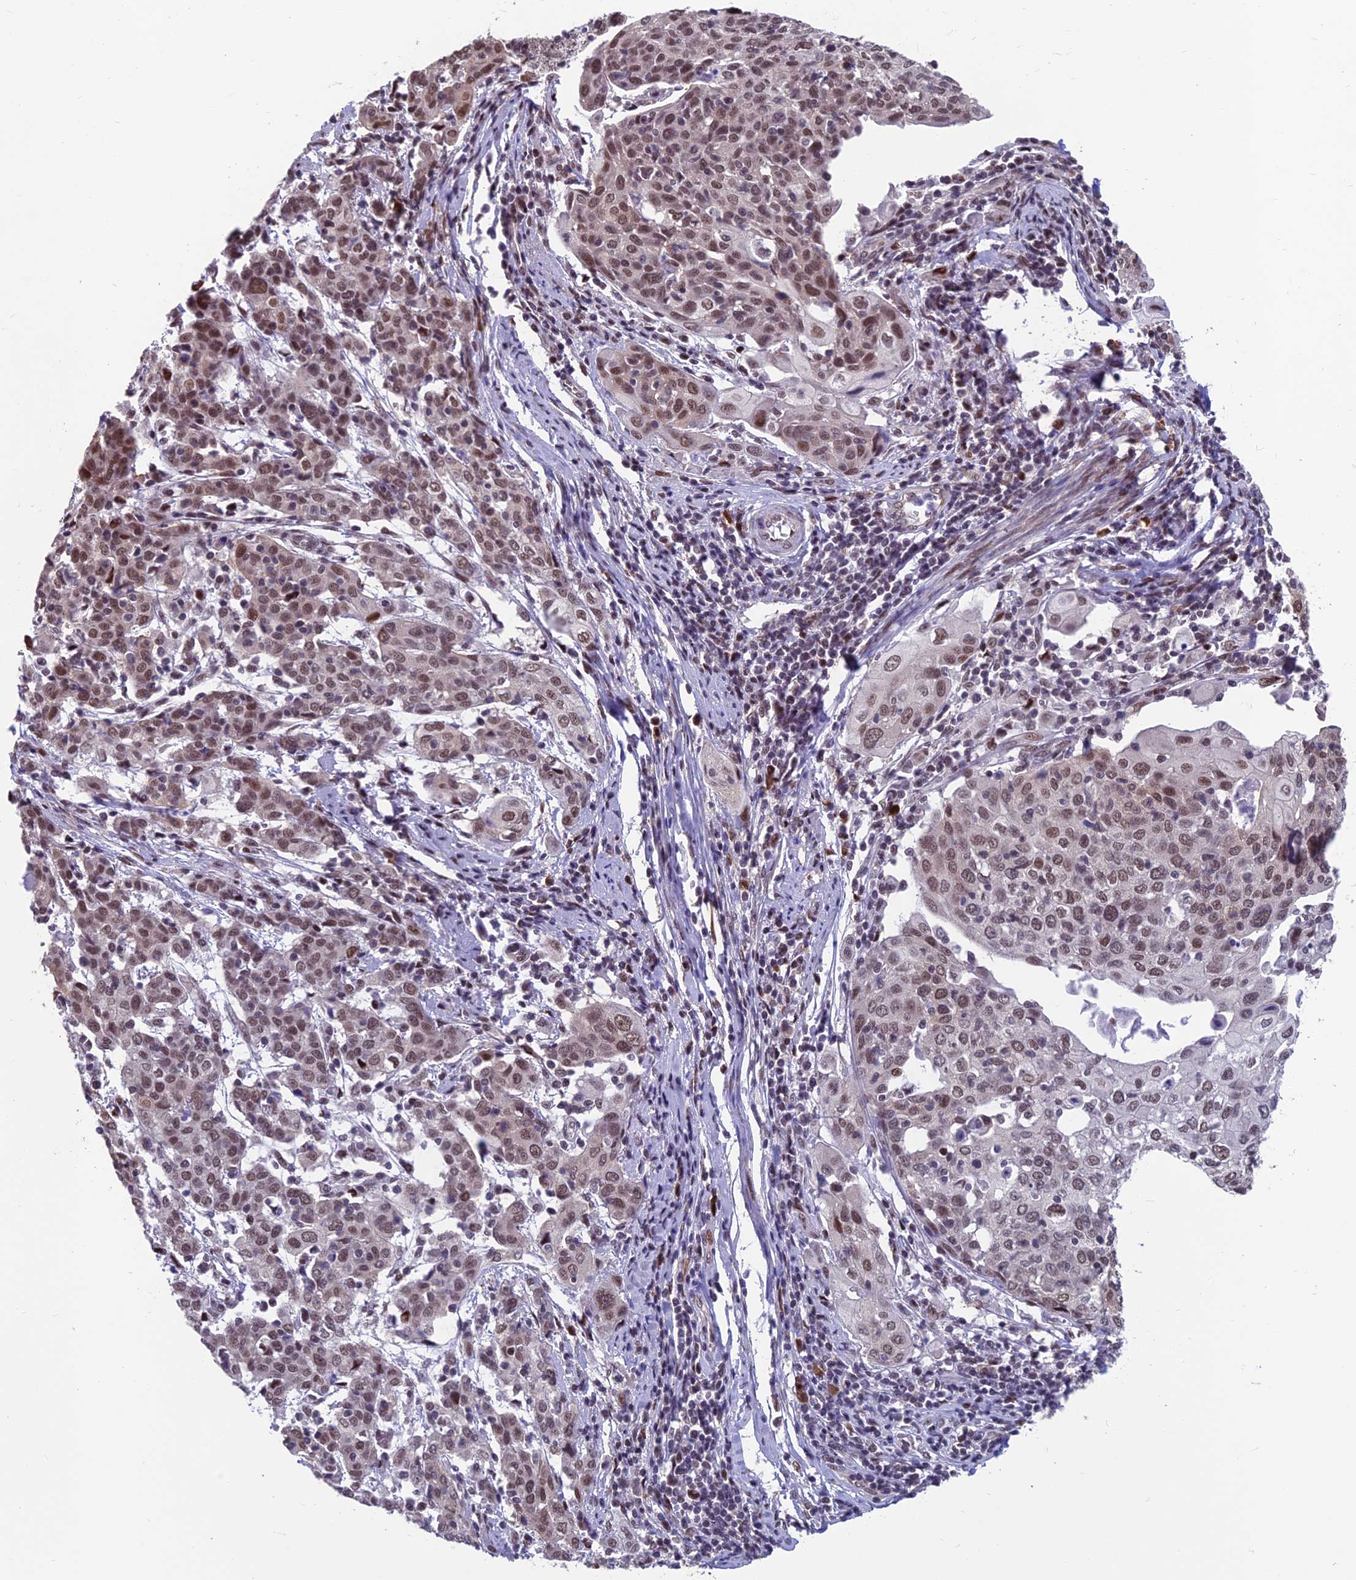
{"staining": {"intensity": "moderate", "quantity": ">75%", "location": "nuclear"}, "tissue": "cervical cancer", "cell_type": "Tumor cells", "image_type": "cancer", "snomed": [{"axis": "morphology", "description": "Squamous cell carcinoma, NOS"}, {"axis": "topography", "description": "Cervix"}], "caption": "DAB (3,3'-diaminobenzidine) immunohistochemical staining of human cervical cancer shows moderate nuclear protein staining in approximately >75% of tumor cells. (DAB (3,3'-diaminobenzidine) IHC, brown staining for protein, blue staining for nuclei).", "gene": "KIAA1191", "patient": {"sex": "female", "age": 67}}